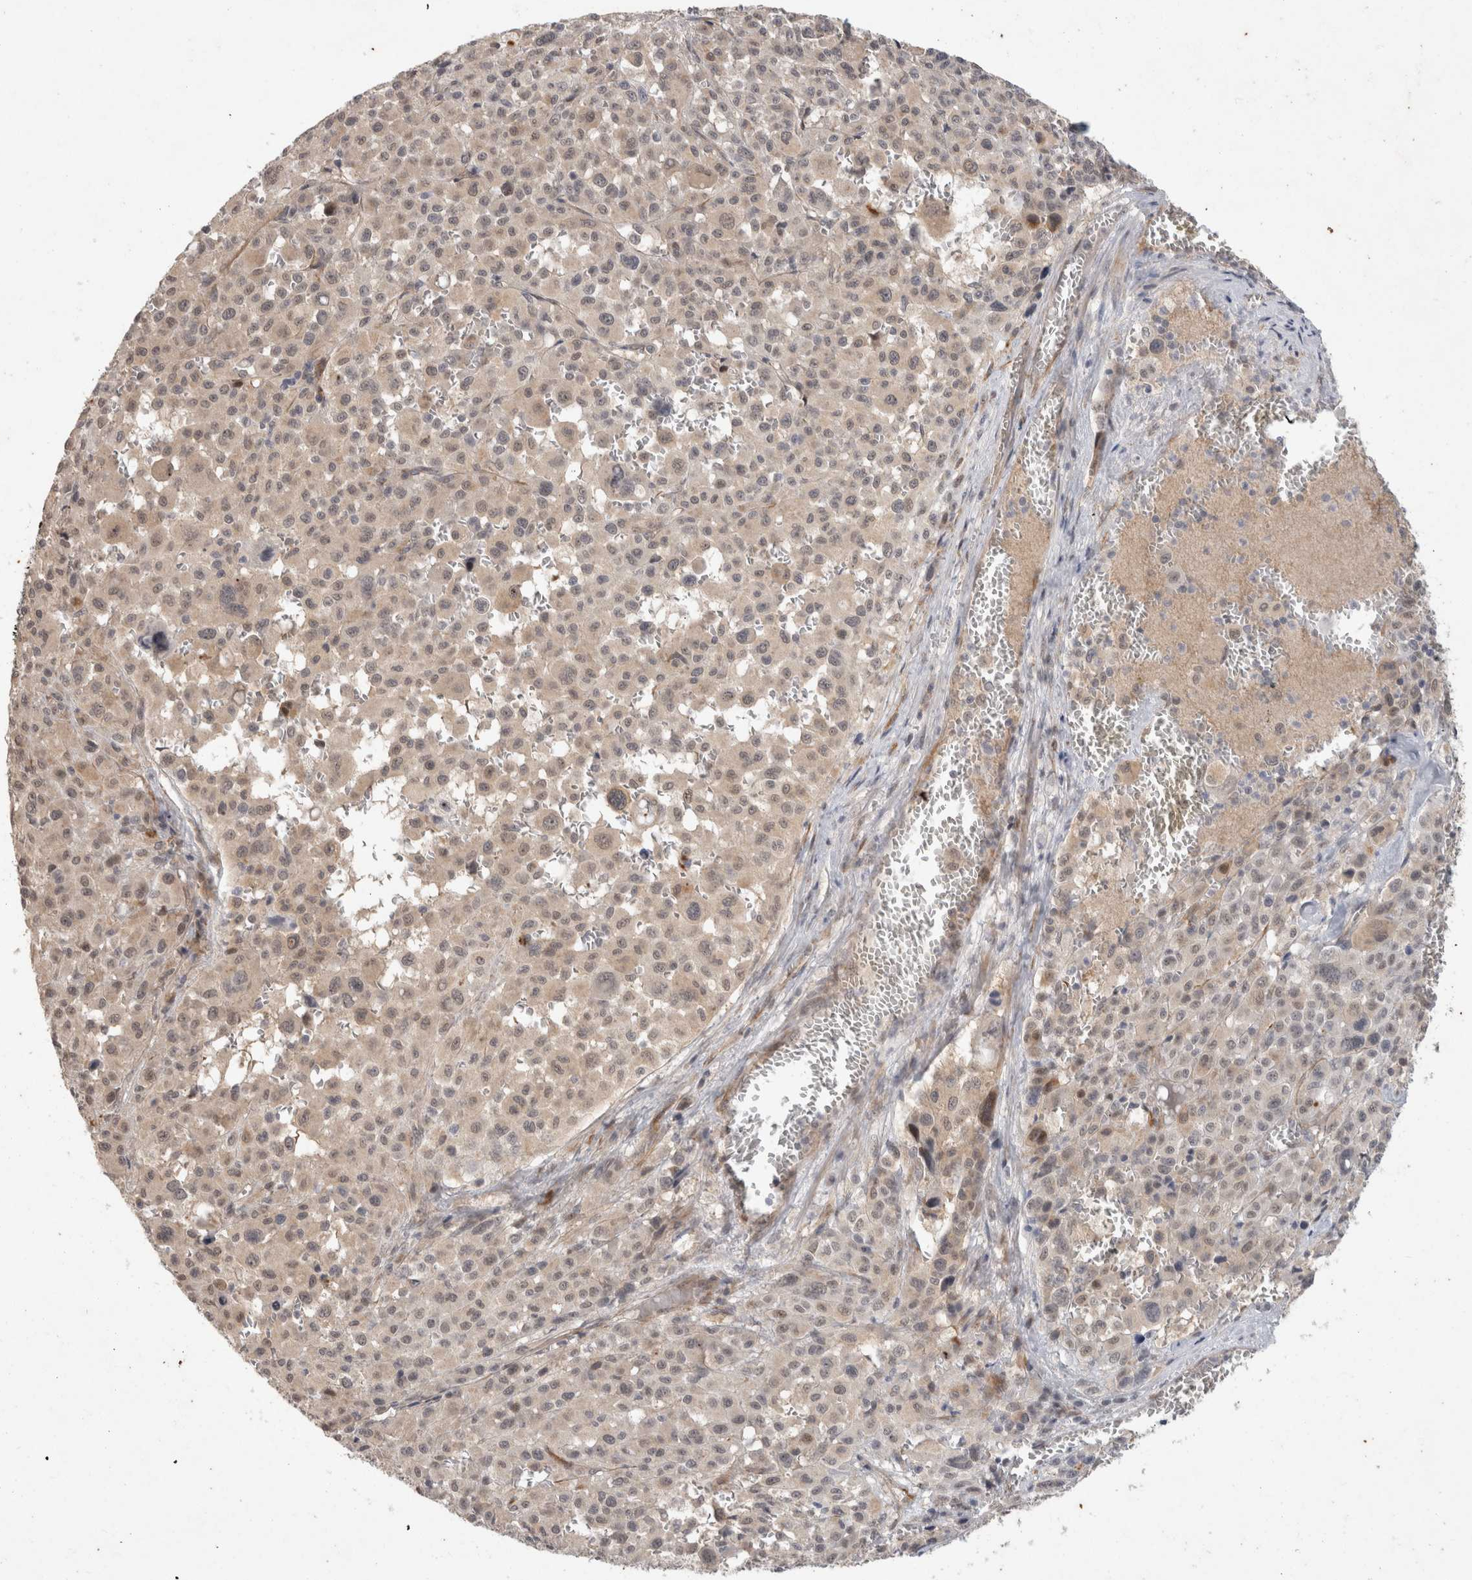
{"staining": {"intensity": "negative", "quantity": "none", "location": "none"}, "tissue": "melanoma", "cell_type": "Tumor cells", "image_type": "cancer", "snomed": [{"axis": "morphology", "description": "Malignant melanoma, Metastatic site"}, {"axis": "topography", "description": "Skin"}], "caption": "Melanoma was stained to show a protein in brown. There is no significant staining in tumor cells. (IHC, brightfield microscopy, high magnification).", "gene": "CRISPLD1", "patient": {"sex": "female", "age": 74}}